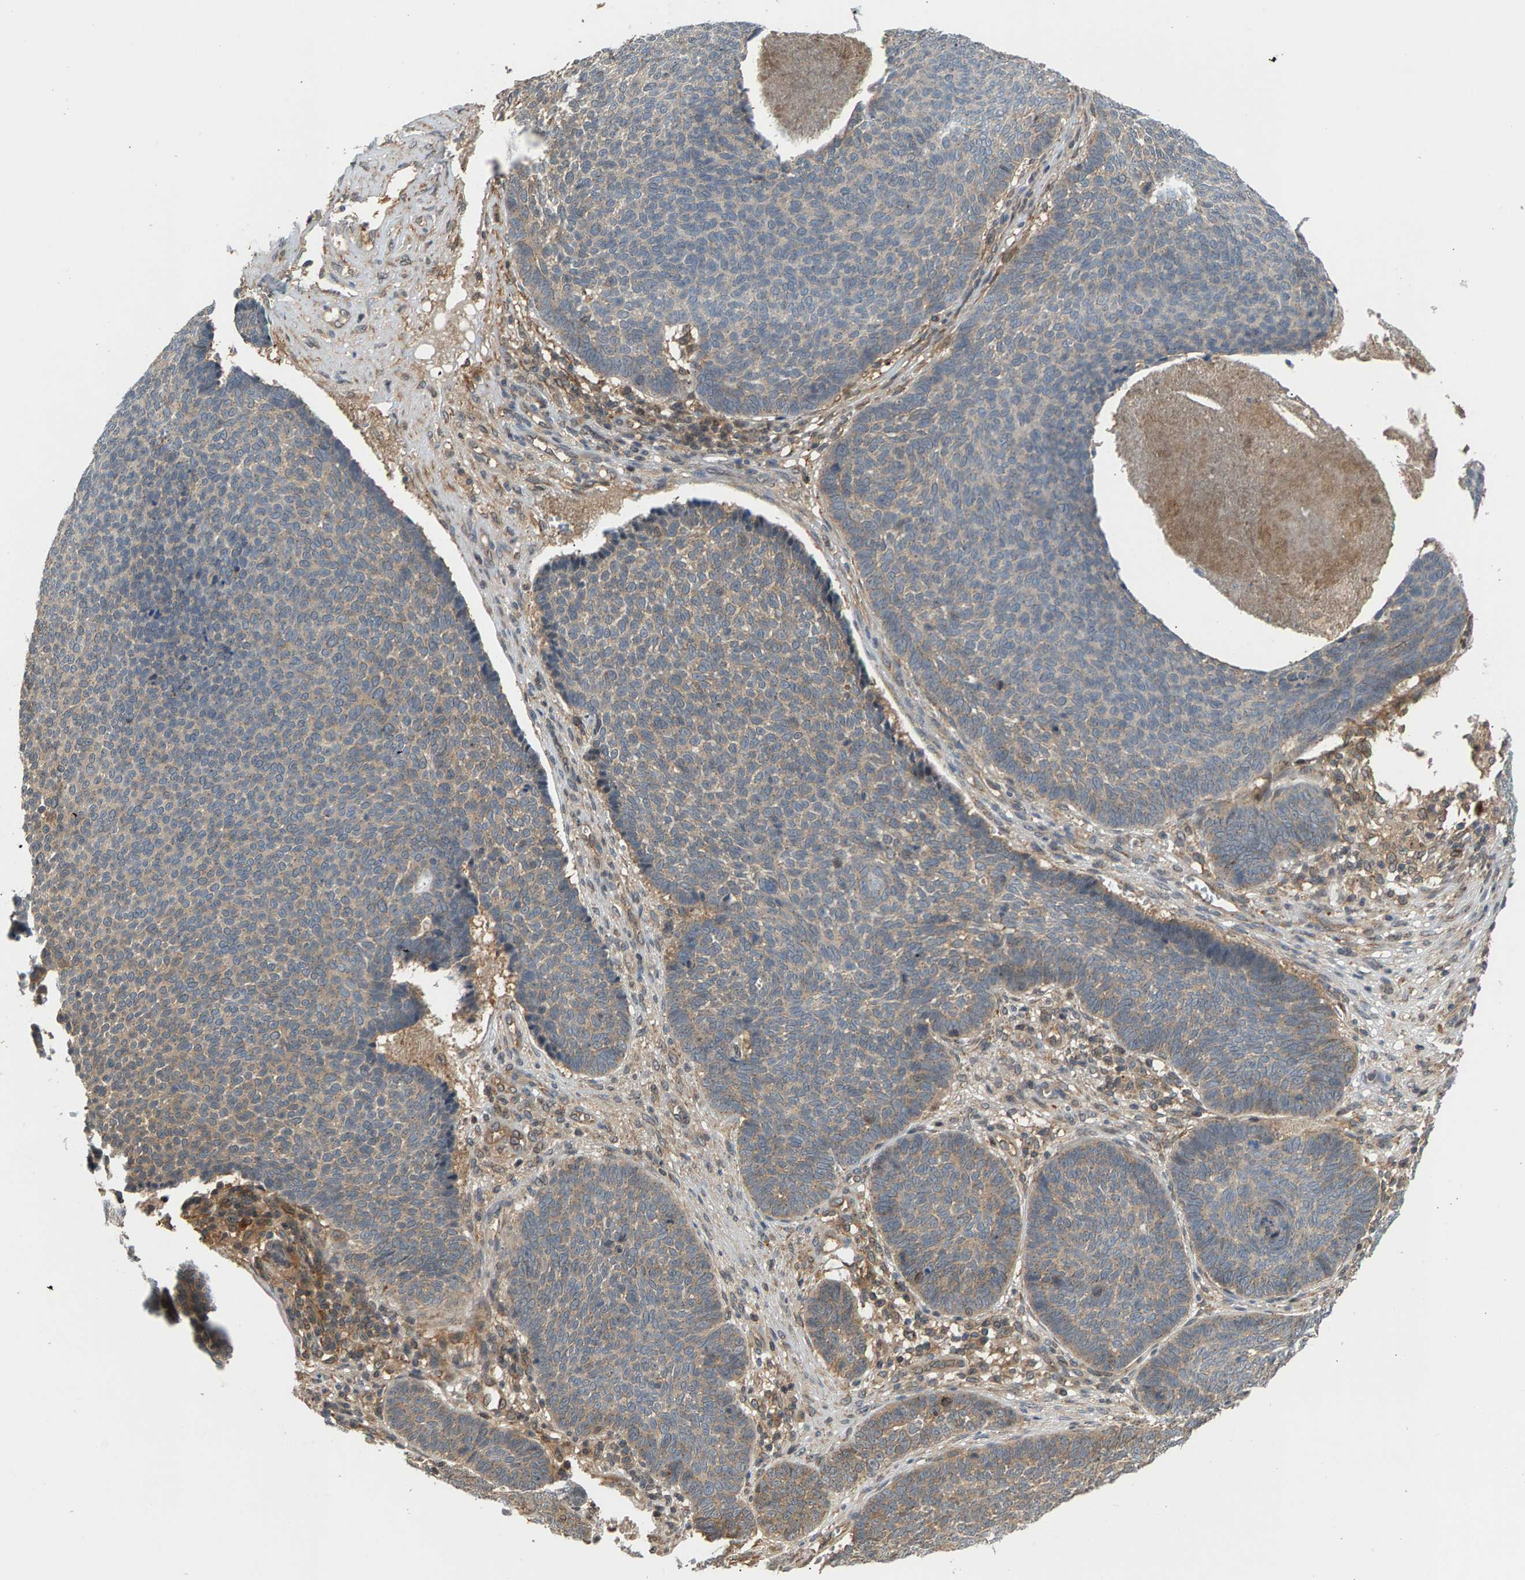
{"staining": {"intensity": "weak", "quantity": "25%-75%", "location": "cytoplasmic/membranous"}, "tissue": "skin cancer", "cell_type": "Tumor cells", "image_type": "cancer", "snomed": [{"axis": "morphology", "description": "Basal cell carcinoma"}, {"axis": "topography", "description": "Skin"}], "caption": "Protein staining of skin basal cell carcinoma tissue reveals weak cytoplasmic/membranous expression in approximately 25%-75% of tumor cells.", "gene": "MAP2K5", "patient": {"sex": "male", "age": 84}}